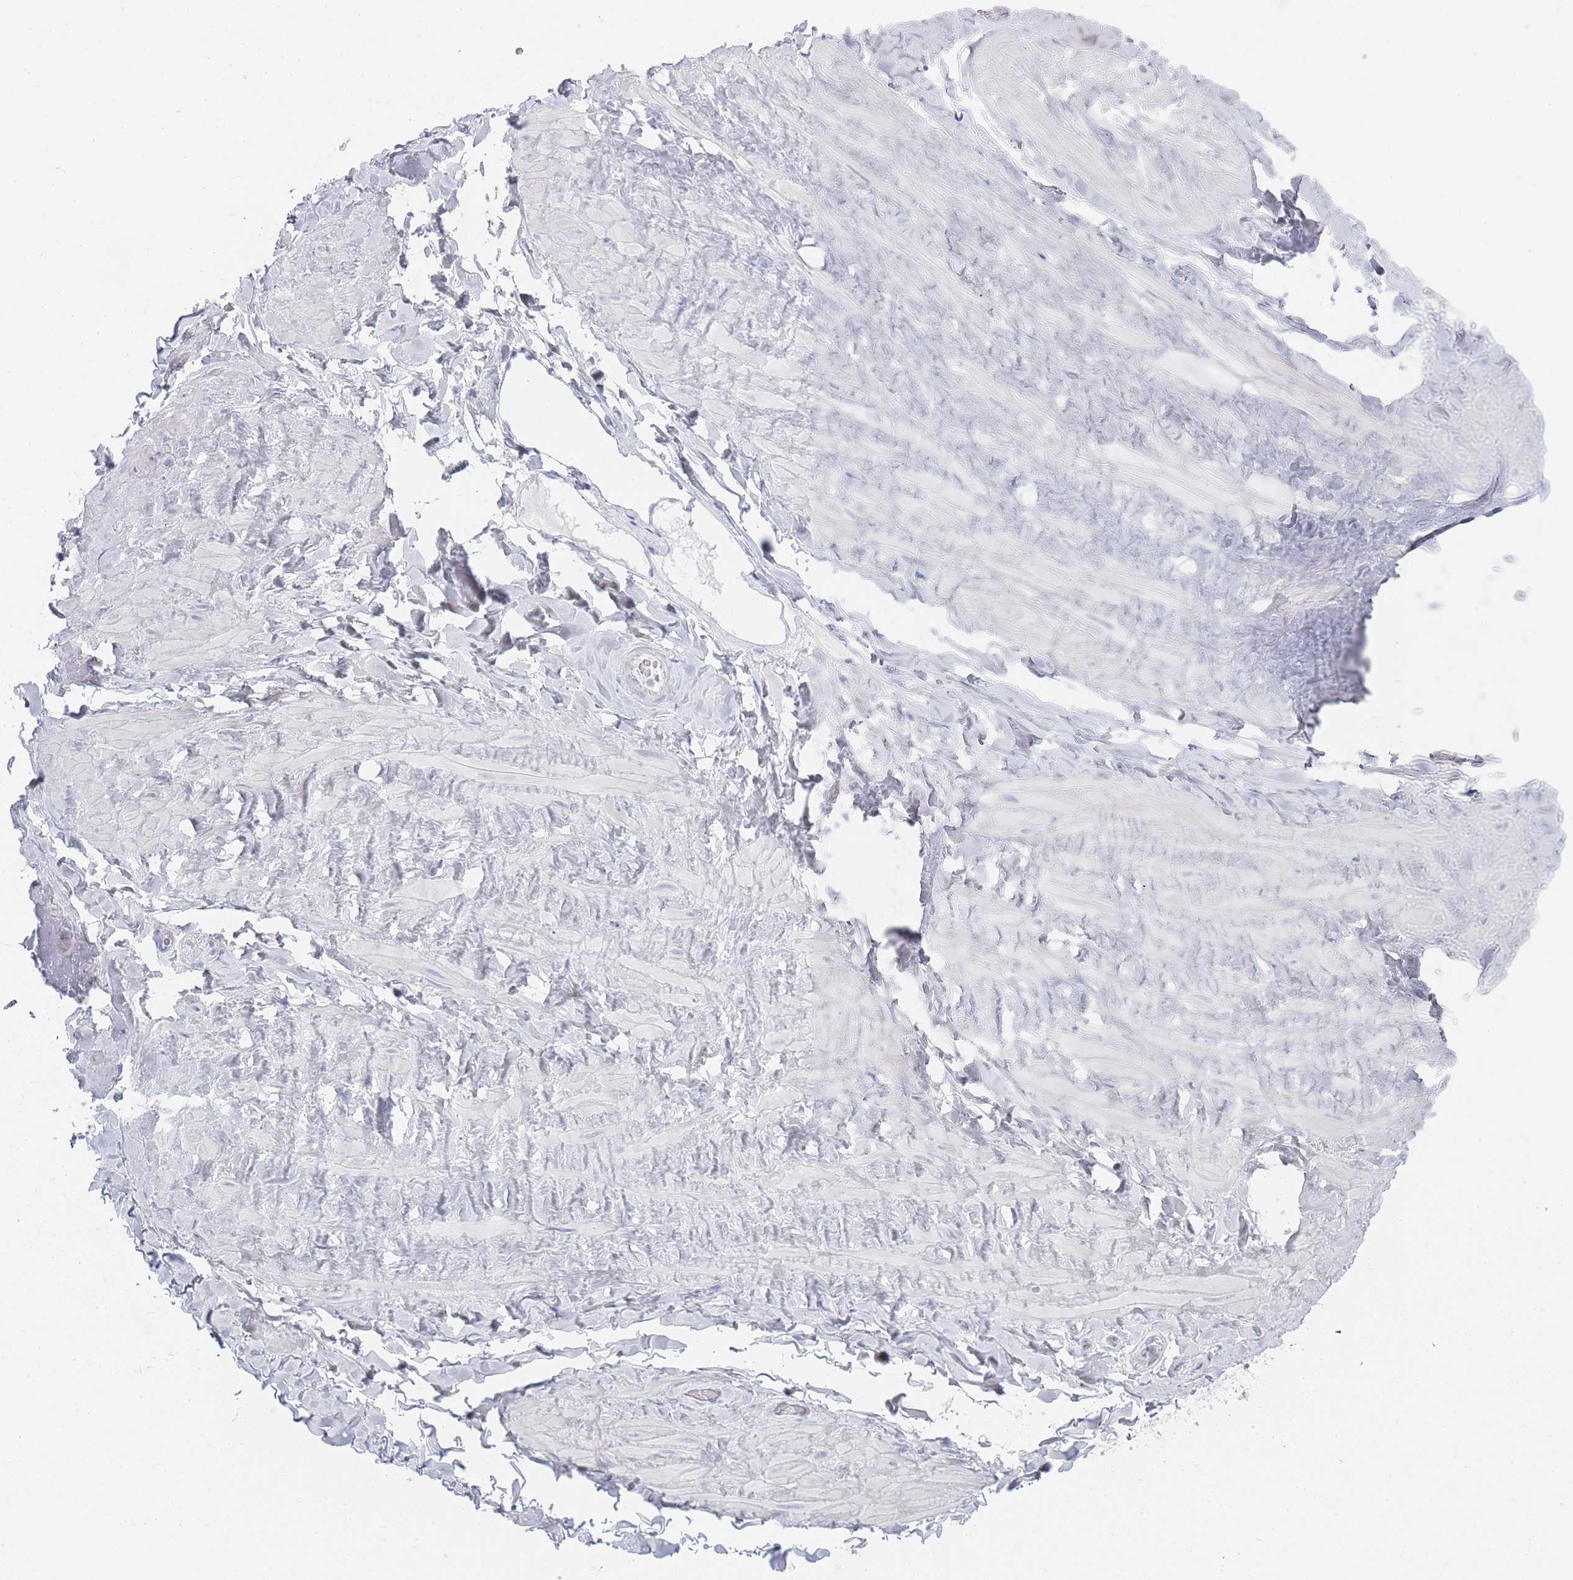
{"staining": {"intensity": "negative", "quantity": "none", "location": "none"}, "tissue": "adipose tissue", "cell_type": "Adipocytes", "image_type": "normal", "snomed": [{"axis": "morphology", "description": "Normal tissue, NOS"}, {"axis": "topography", "description": "Soft tissue"}, {"axis": "topography", "description": "Vascular tissue"}], "caption": "Adipose tissue stained for a protein using immunohistochemistry (IHC) displays no positivity adipocytes.", "gene": "IMPG1", "patient": {"sex": "male", "age": 41}}